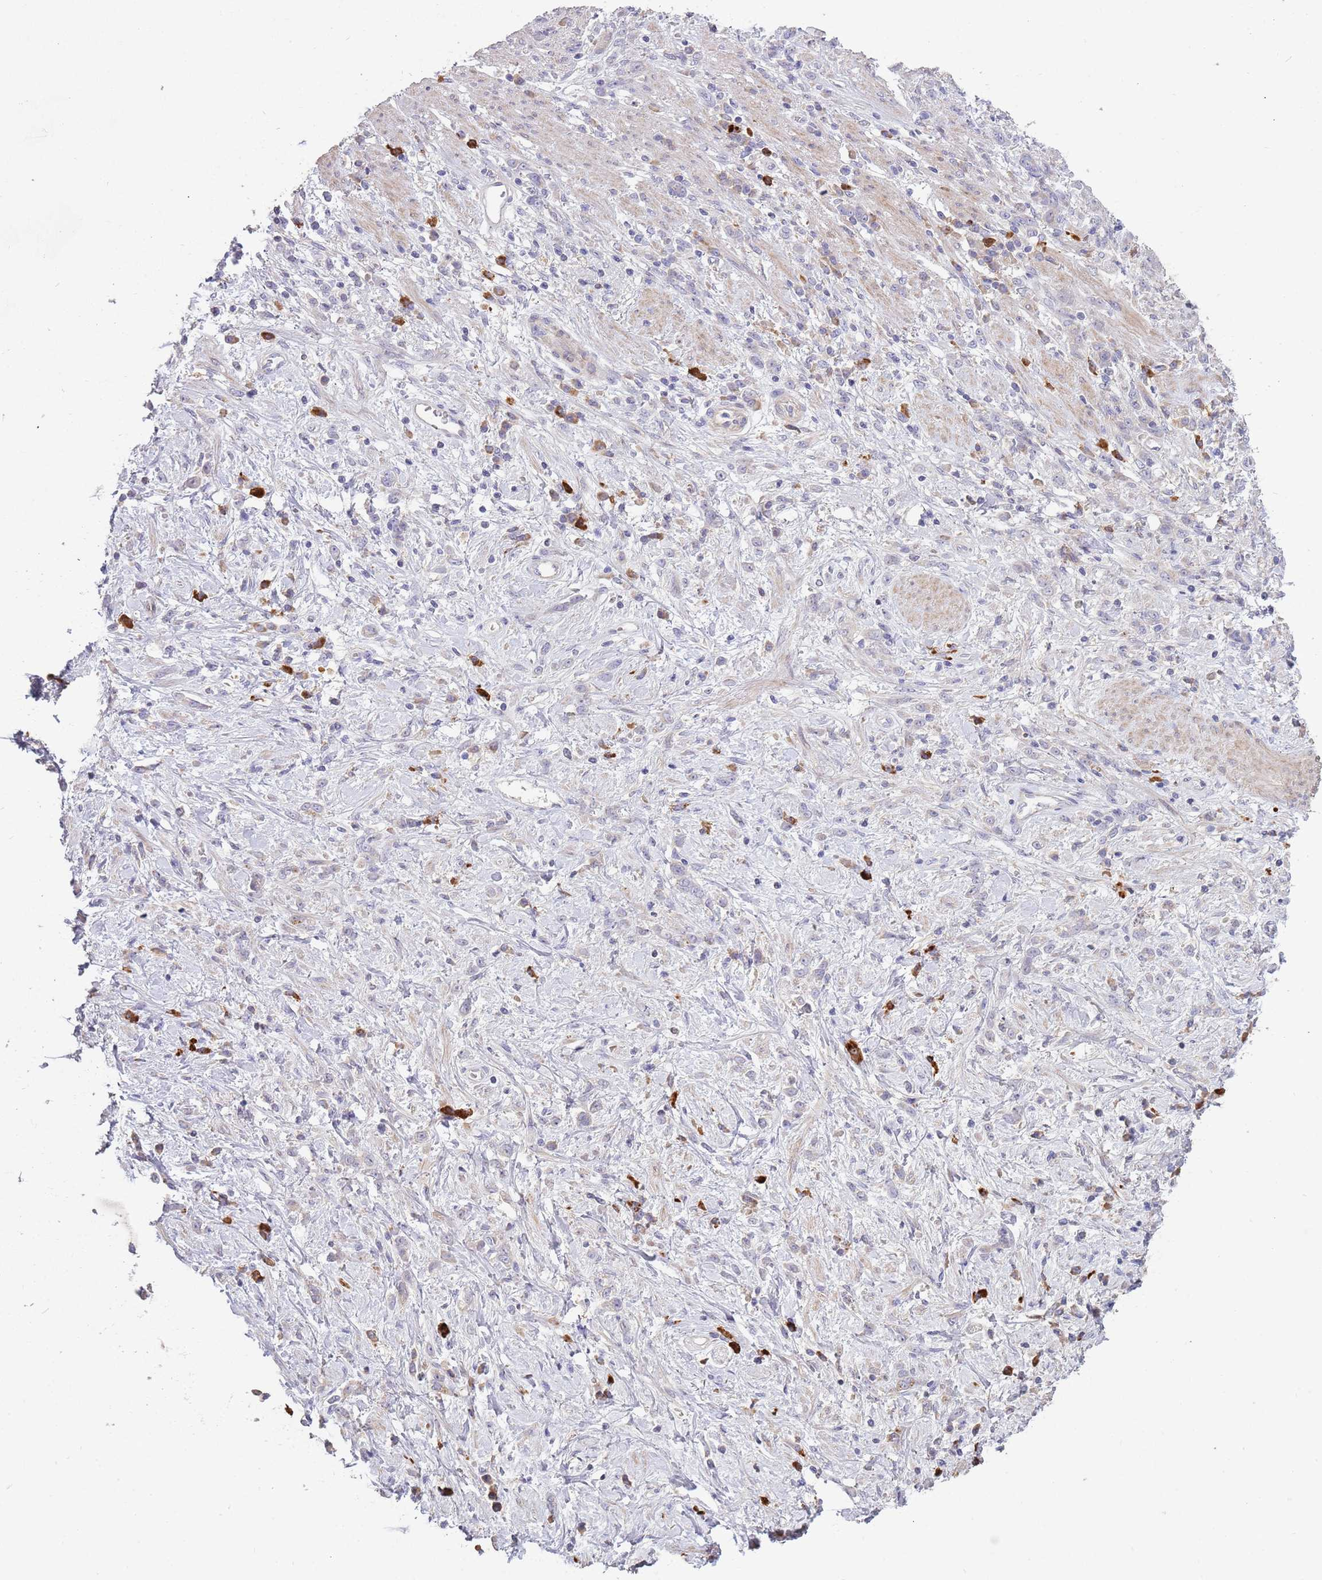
{"staining": {"intensity": "negative", "quantity": "none", "location": "none"}, "tissue": "stomach cancer", "cell_type": "Tumor cells", "image_type": "cancer", "snomed": [{"axis": "morphology", "description": "Adenocarcinoma, NOS"}, {"axis": "topography", "description": "Stomach"}], "caption": "Immunohistochemistry of human adenocarcinoma (stomach) shows no staining in tumor cells.", "gene": "SUSD1", "patient": {"sex": "female", "age": 60}}